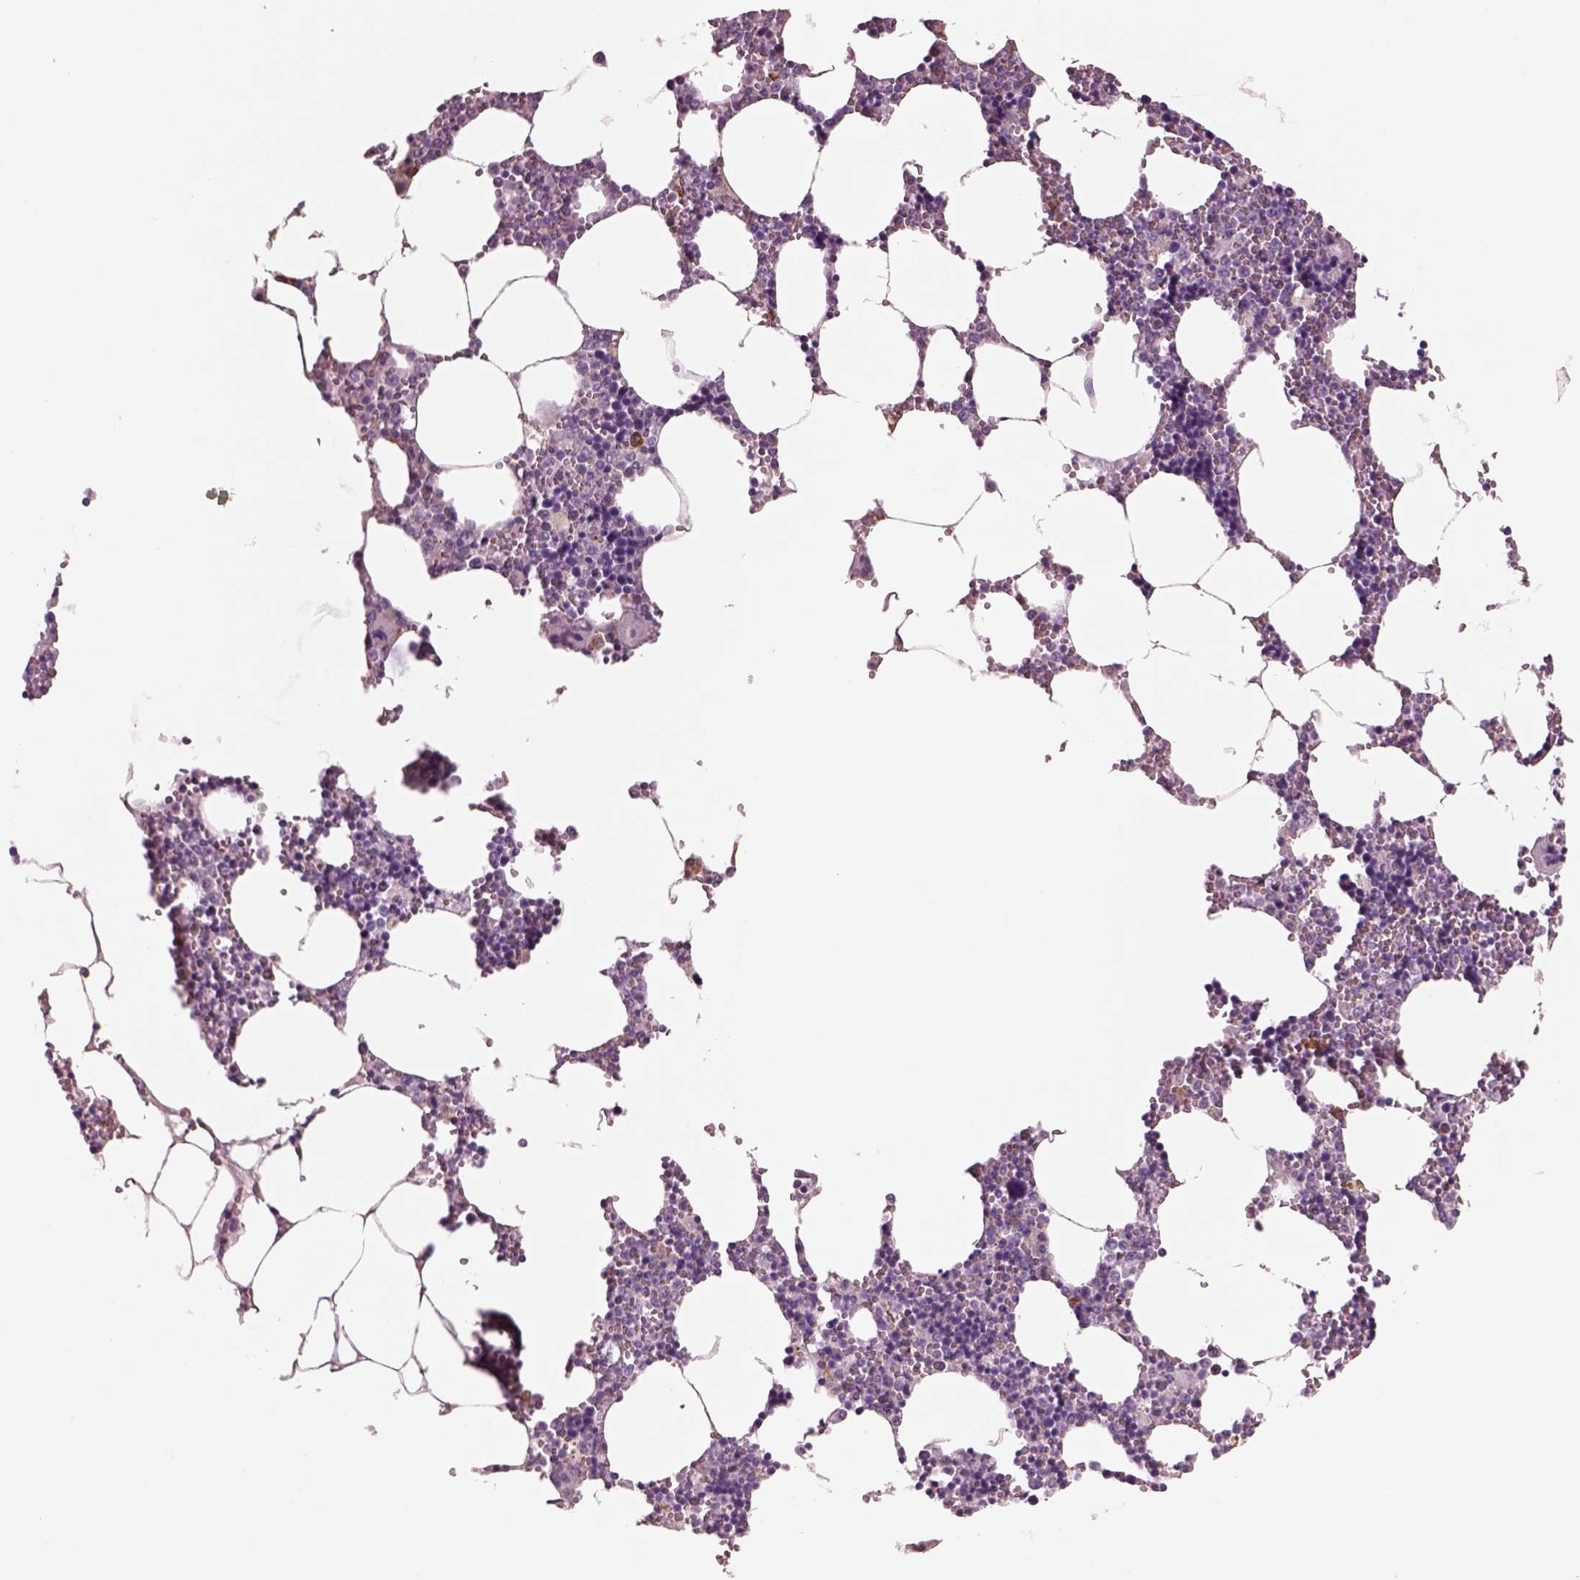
{"staining": {"intensity": "moderate", "quantity": "<25%", "location": "cytoplasmic/membranous"}, "tissue": "bone marrow", "cell_type": "Hematopoietic cells", "image_type": "normal", "snomed": [{"axis": "morphology", "description": "Normal tissue, NOS"}, {"axis": "topography", "description": "Bone marrow"}], "caption": "An IHC image of unremarkable tissue is shown. Protein staining in brown labels moderate cytoplasmic/membranous positivity in bone marrow within hematopoietic cells.", "gene": "IGLL1", "patient": {"sex": "male", "age": 54}}